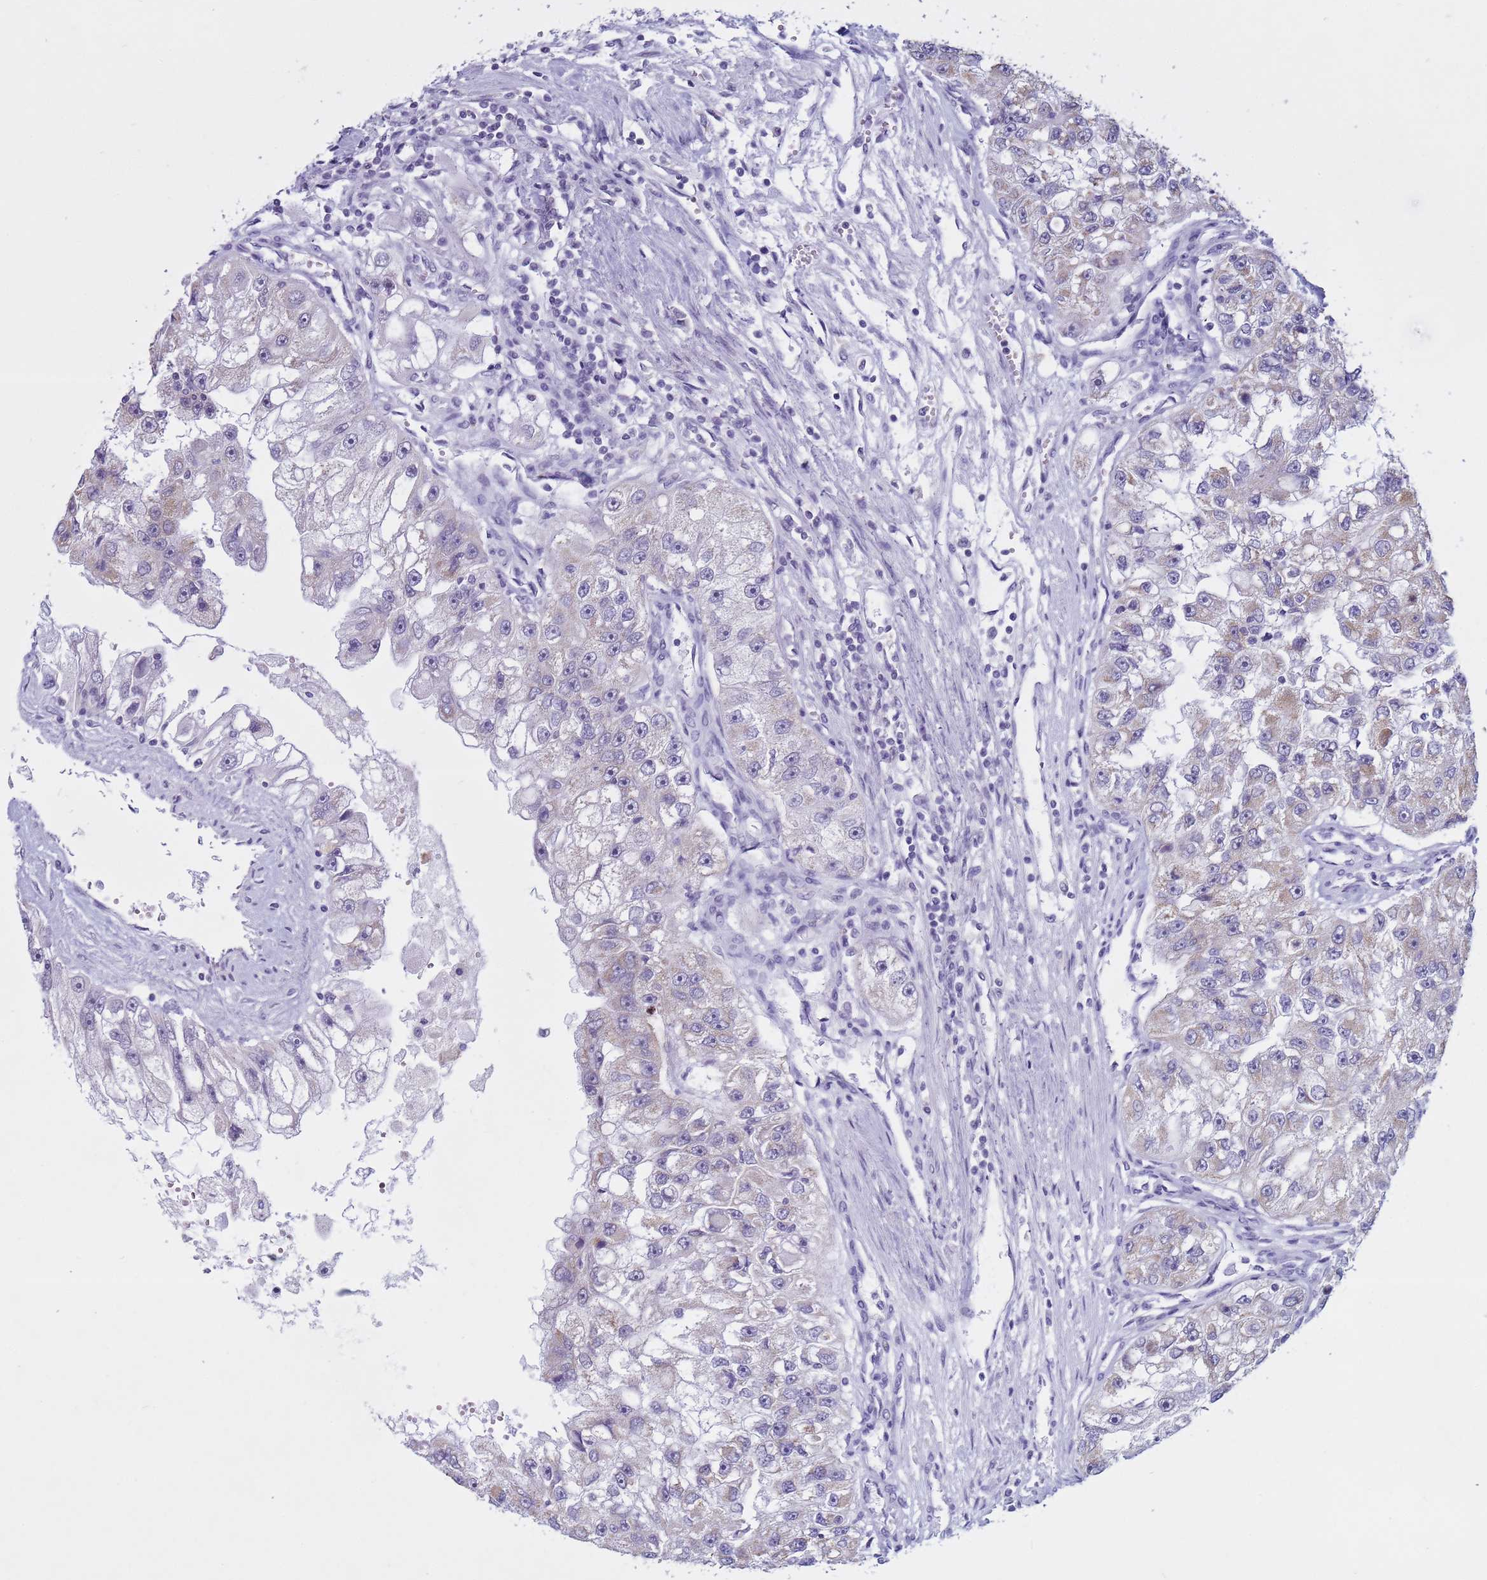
{"staining": {"intensity": "weak", "quantity": "25%-75%", "location": "cytoplasmic/membranous"}, "tissue": "renal cancer", "cell_type": "Tumor cells", "image_type": "cancer", "snomed": [{"axis": "morphology", "description": "Adenocarcinoma, NOS"}, {"axis": "topography", "description": "Kidney"}], "caption": "Protein expression analysis of adenocarcinoma (renal) demonstrates weak cytoplasmic/membranous positivity in approximately 25%-75% of tumor cells.", "gene": "CDK2AP2", "patient": {"sex": "male", "age": 63}}